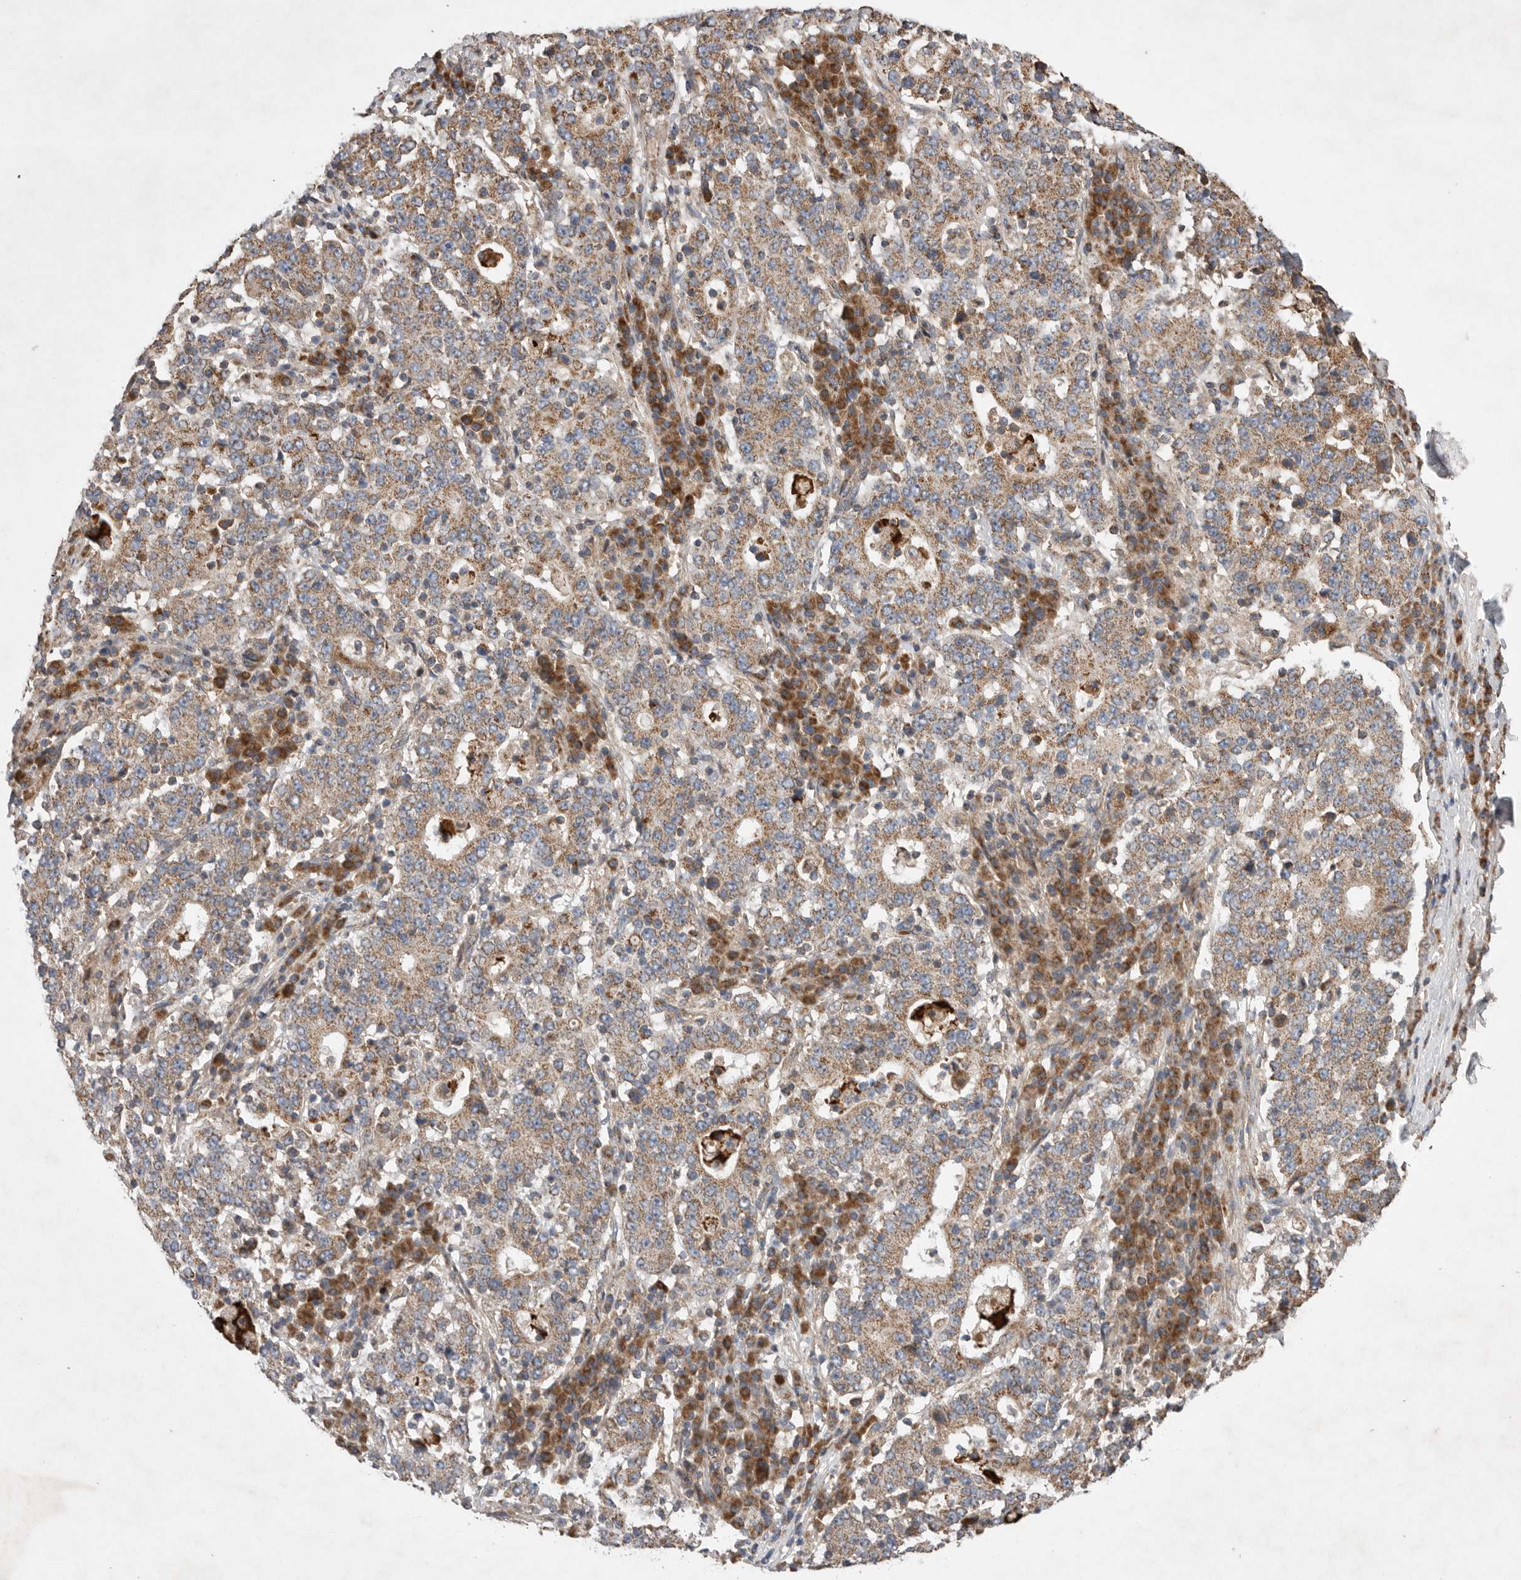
{"staining": {"intensity": "moderate", "quantity": ">75%", "location": "cytoplasmic/membranous"}, "tissue": "stomach cancer", "cell_type": "Tumor cells", "image_type": "cancer", "snomed": [{"axis": "morphology", "description": "Adenocarcinoma, NOS"}, {"axis": "topography", "description": "Stomach"}], "caption": "DAB immunohistochemical staining of human stomach adenocarcinoma reveals moderate cytoplasmic/membranous protein positivity in approximately >75% of tumor cells. Using DAB (3,3'-diaminobenzidine) (brown) and hematoxylin (blue) stains, captured at high magnification using brightfield microscopy.", "gene": "KIF21B", "patient": {"sex": "male", "age": 59}}